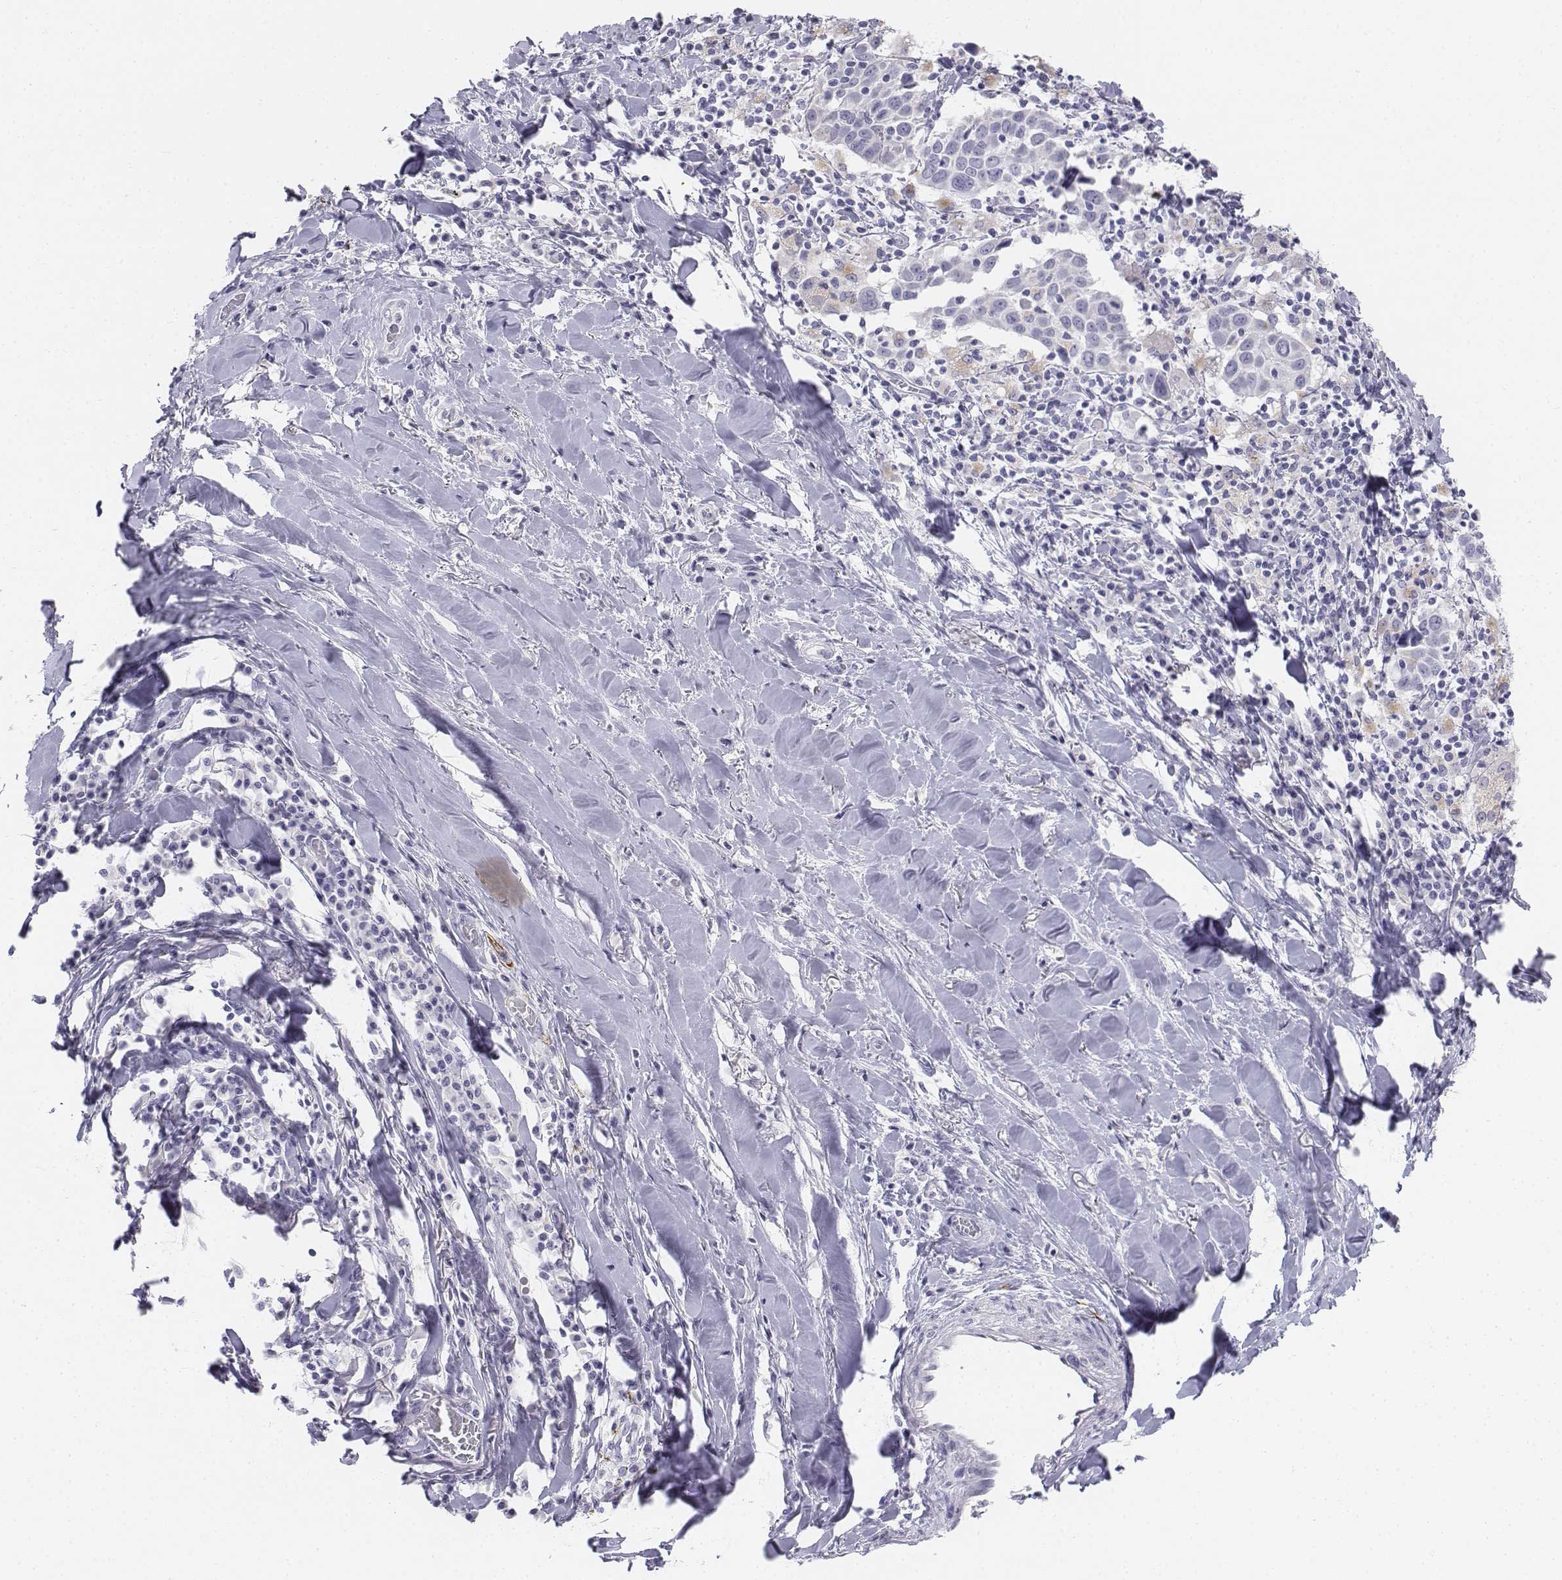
{"staining": {"intensity": "negative", "quantity": "none", "location": "none"}, "tissue": "lung cancer", "cell_type": "Tumor cells", "image_type": "cancer", "snomed": [{"axis": "morphology", "description": "Squamous cell carcinoma, NOS"}, {"axis": "topography", "description": "Lung"}], "caption": "The image exhibits no significant expression in tumor cells of lung squamous cell carcinoma.", "gene": "TH", "patient": {"sex": "male", "age": 57}}